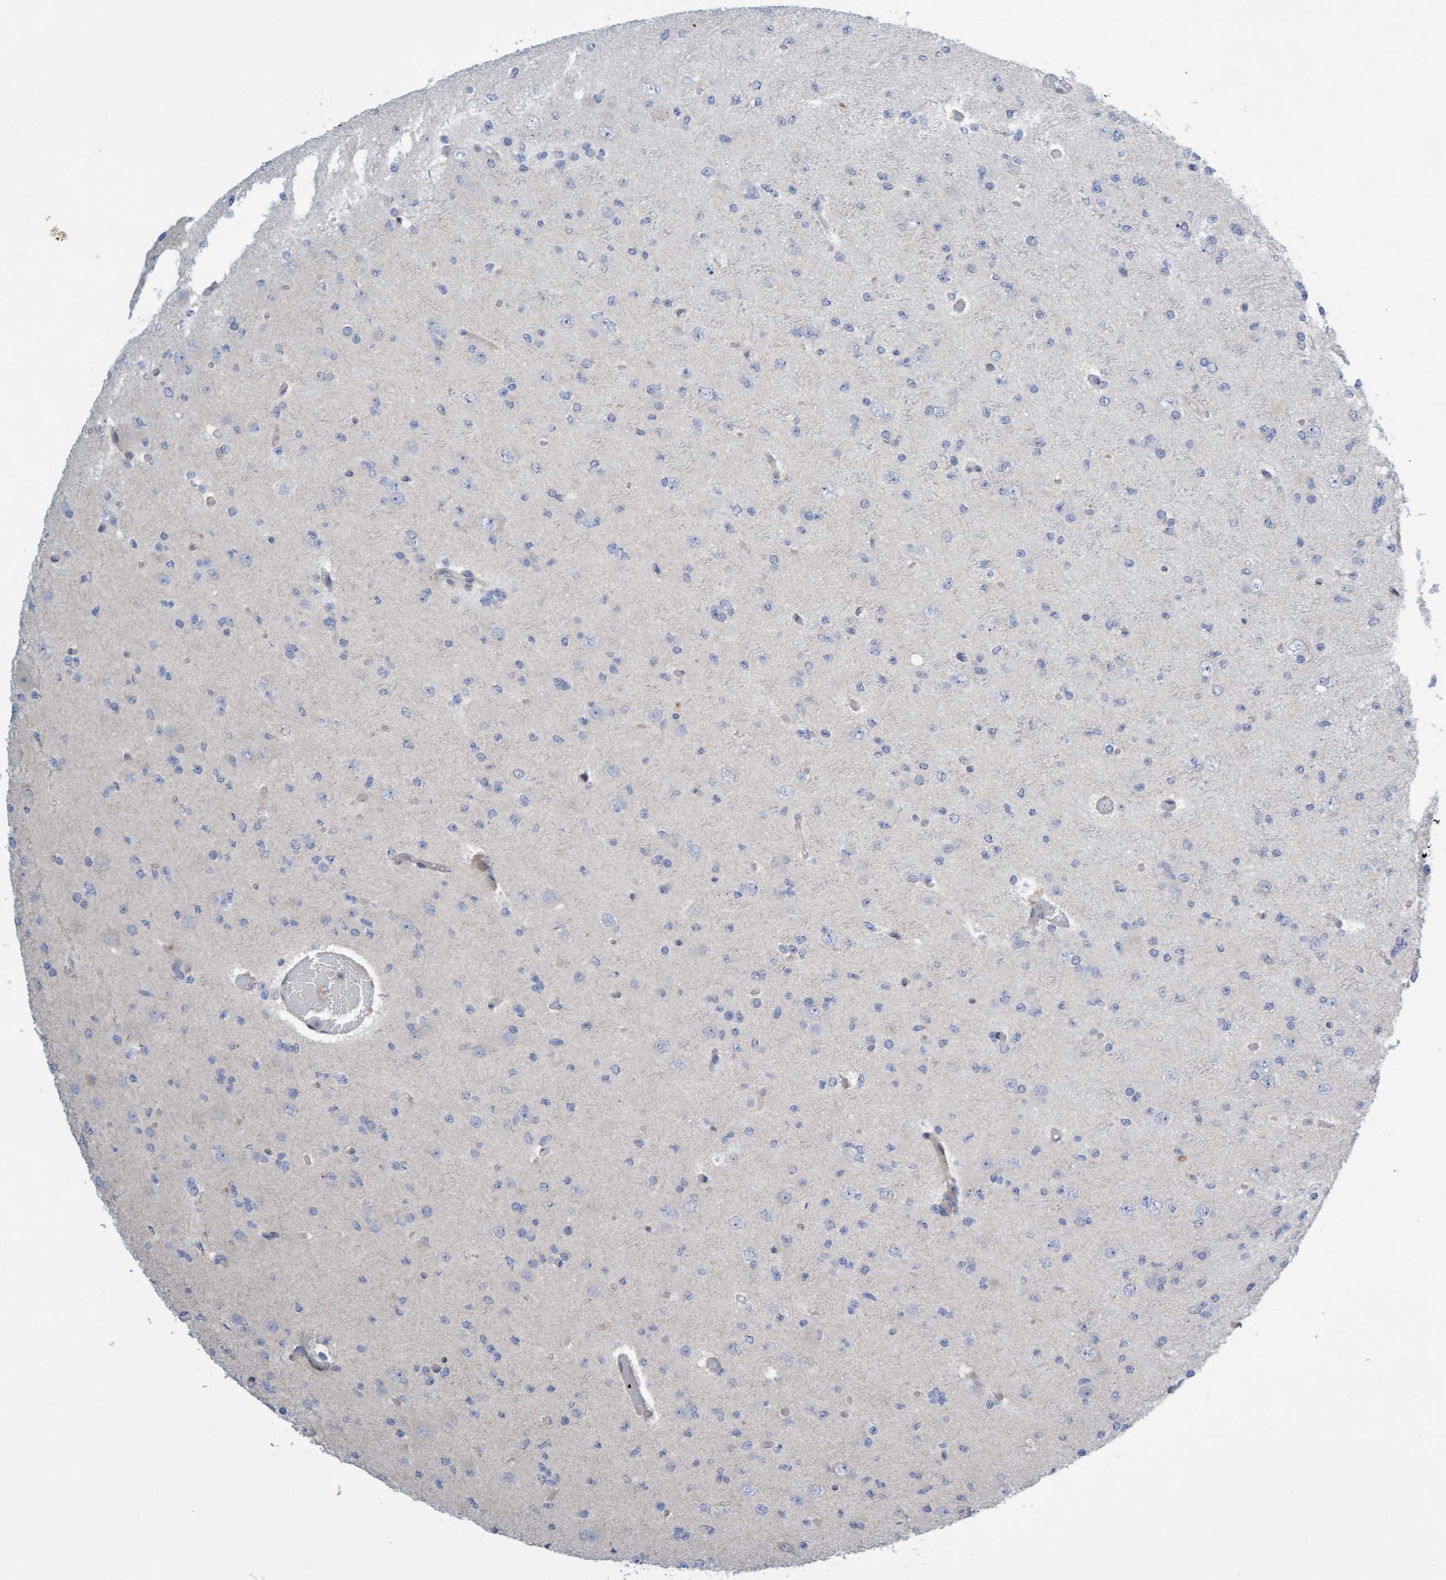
{"staining": {"intensity": "negative", "quantity": "none", "location": "none"}, "tissue": "glioma", "cell_type": "Tumor cells", "image_type": "cancer", "snomed": [{"axis": "morphology", "description": "Glioma, malignant, Low grade"}, {"axis": "topography", "description": "Brain"}], "caption": "Malignant low-grade glioma stained for a protein using IHC reveals no expression tumor cells.", "gene": "DDHD2", "patient": {"sex": "female", "age": 22}}